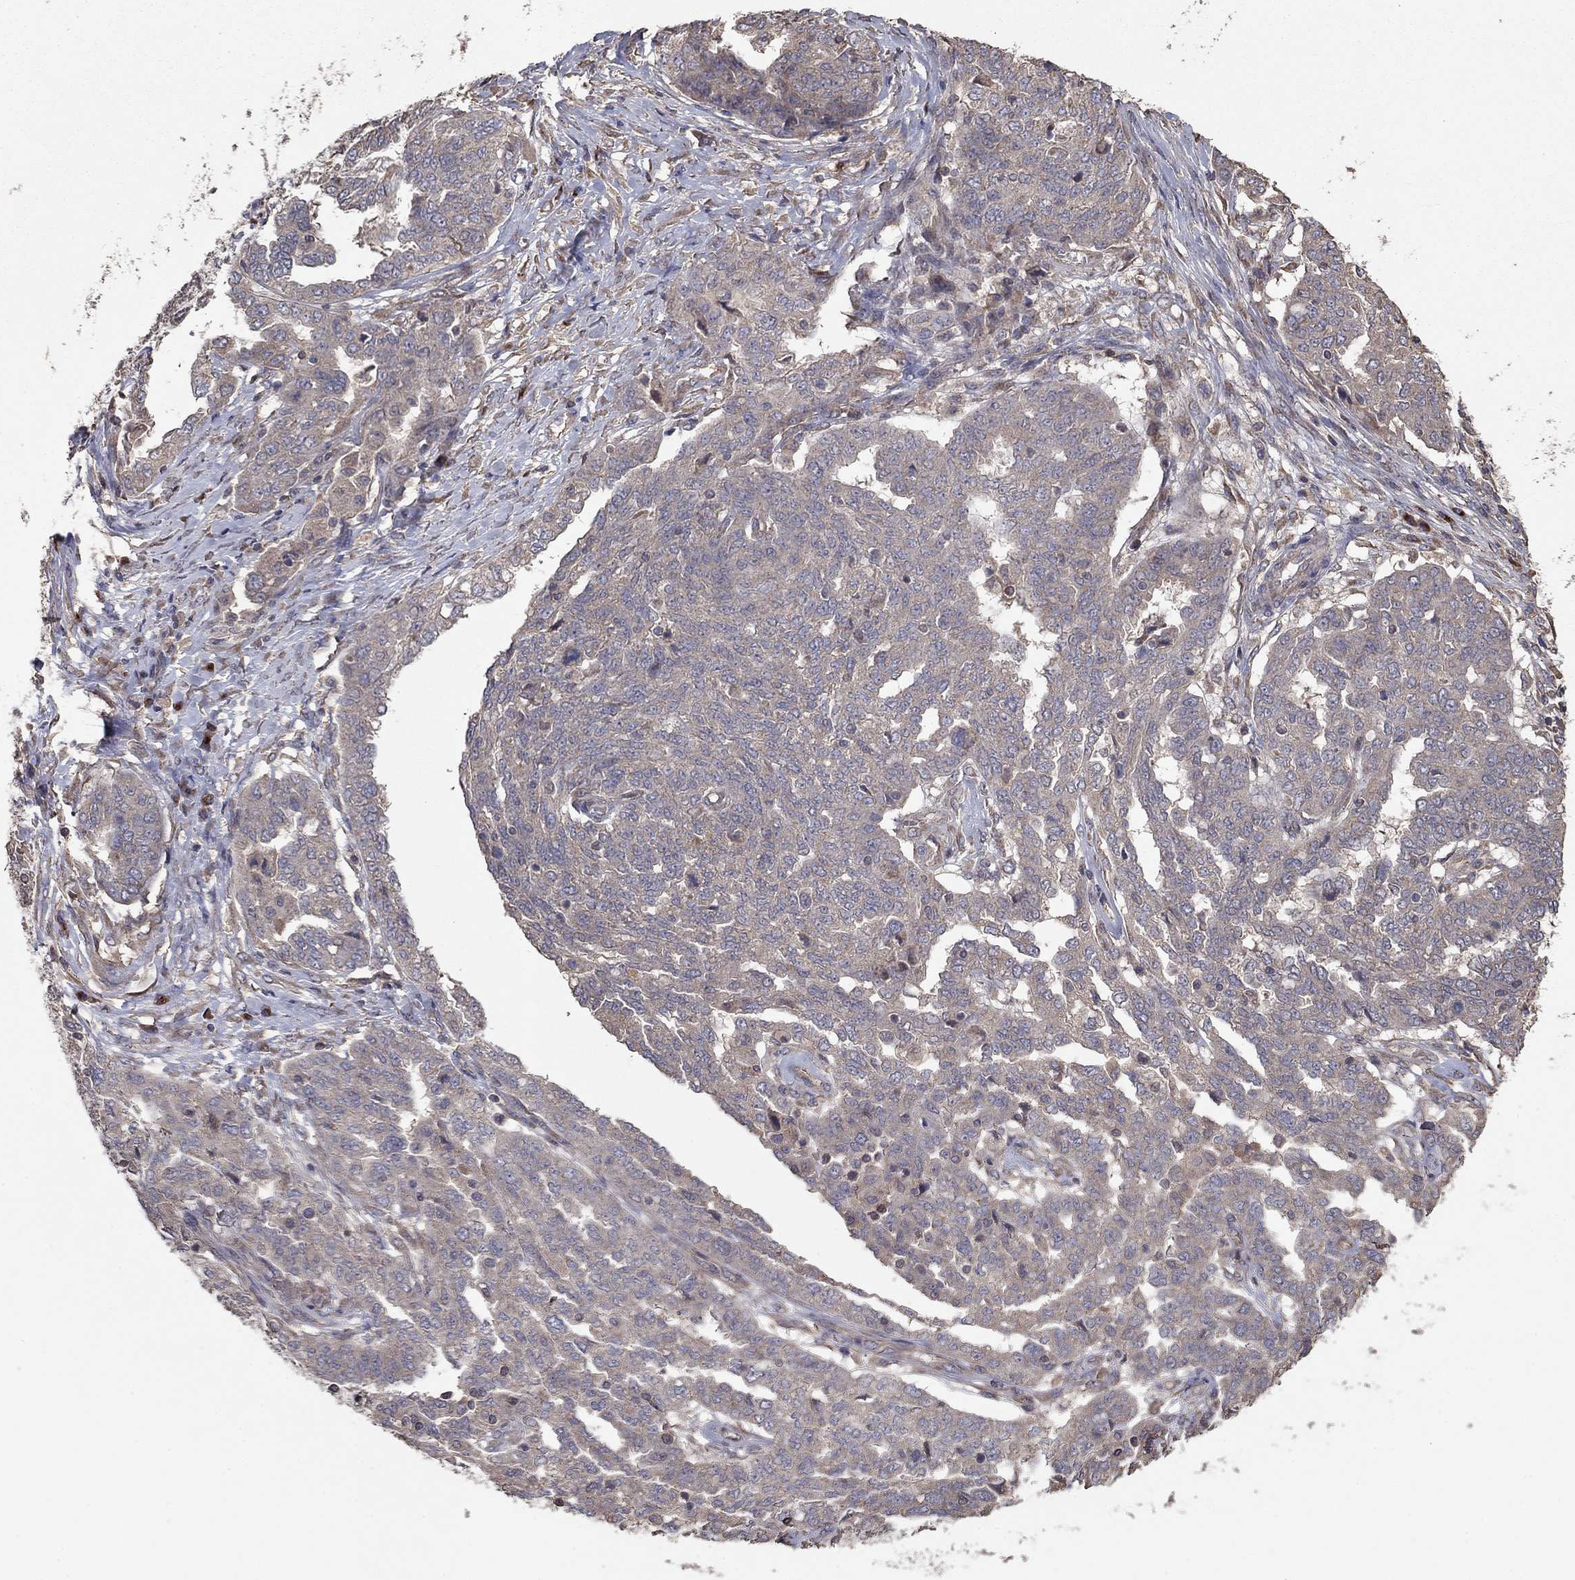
{"staining": {"intensity": "negative", "quantity": "none", "location": "none"}, "tissue": "ovarian cancer", "cell_type": "Tumor cells", "image_type": "cancer", "snomed": [{"axis": "morphology", "description": "Cystadenocarcinoma, serous, NOS"}, {"axis": "topography", "description": "Ovary"}], "caption": "High magnification brightfield microscopy of serous cystadenocarcinoma (ovarian) stained with DAB (brown) and counterstained with hematoxylin (blue): tumor cells show no significant staining.", "gene": "FLT4", "patient": {"sex": "female", "age": 67}}